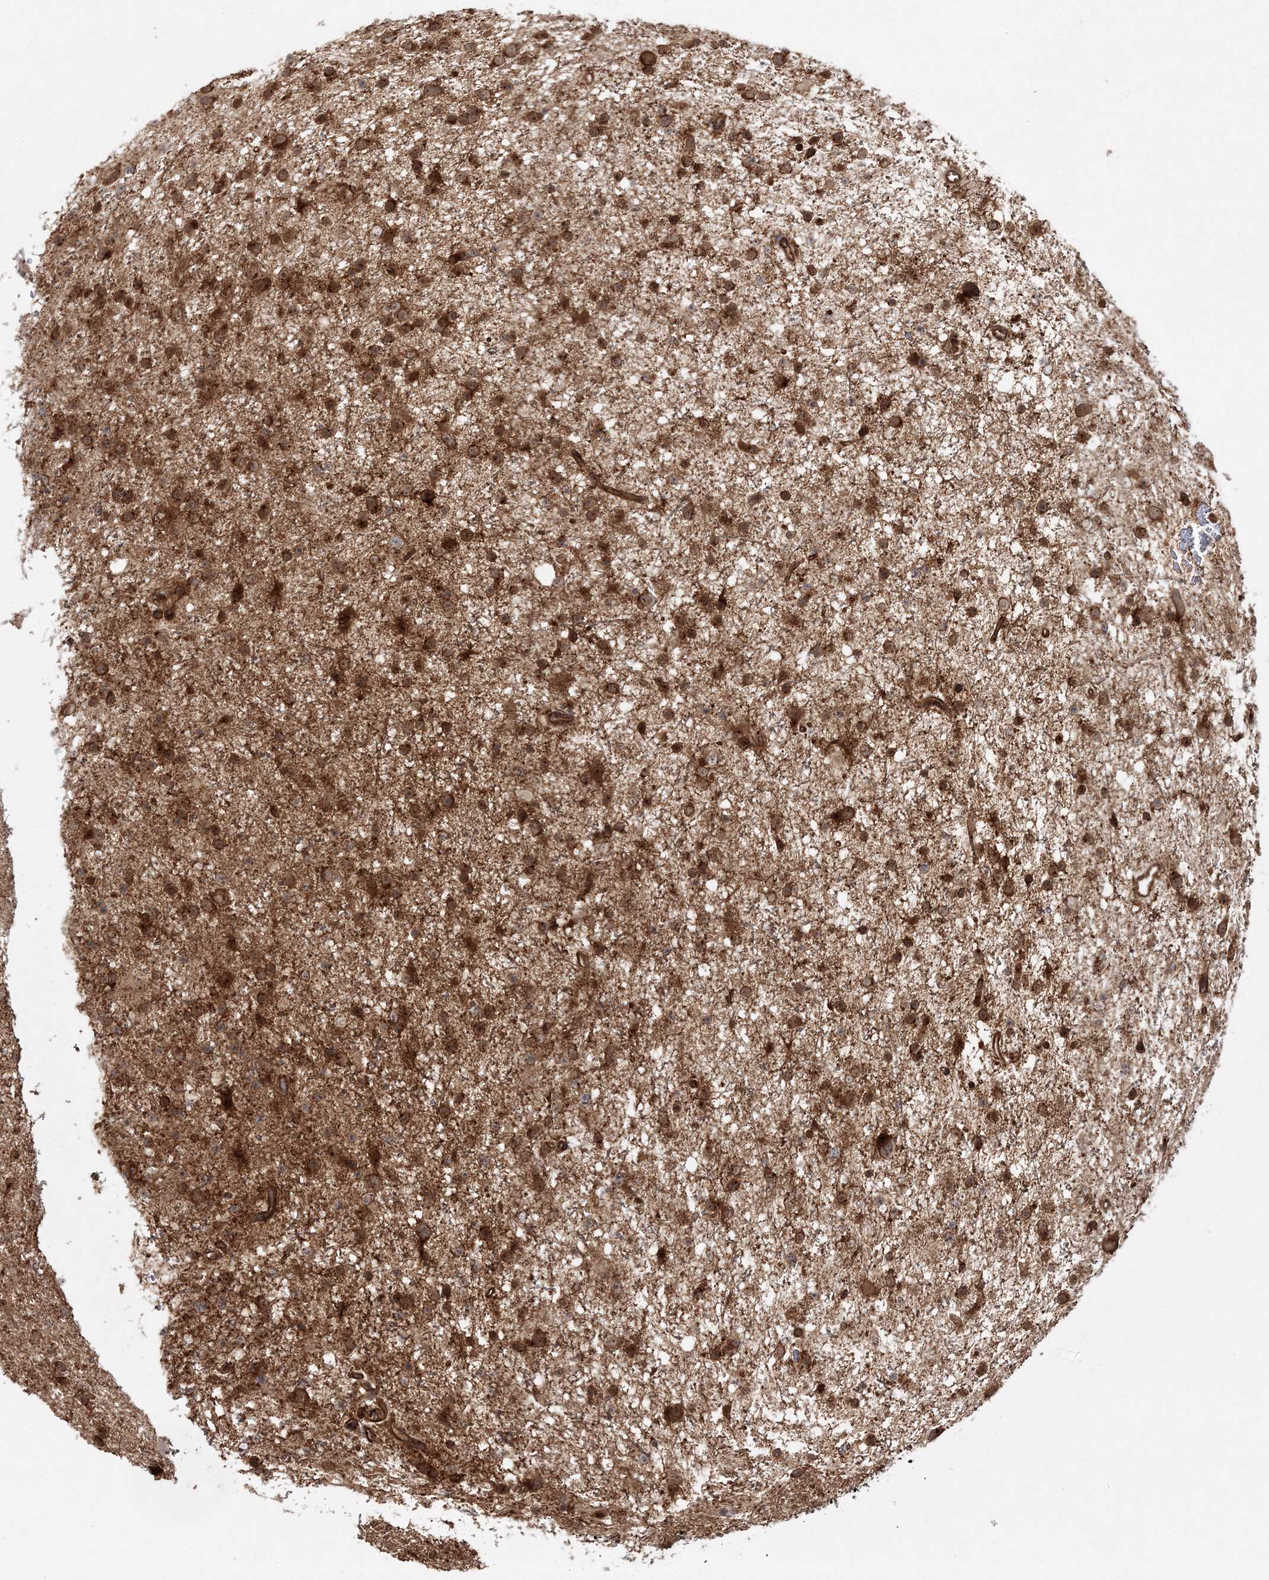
{"staining": {"intensity": "strong", "quantity": ">75%", "location": "cytoplasmic/membranous"}, "tissue": "glioma", "cell_type": "Tumor cells", "image_type": "cancer", "snomed": [{"axis": "morphology", "description": "Glioma, malignant, Low grade"}, {"axis": "topography", "description": "Cerebral cortex"}], "caption": "Protein staining of malignant glioma (low-grade) tissue demonstrates strong cytoplasmic/membranous staining in about >75% of tumor cells.", "gene": "WDR37", "patient": {"sex": "female", "age": 39}}